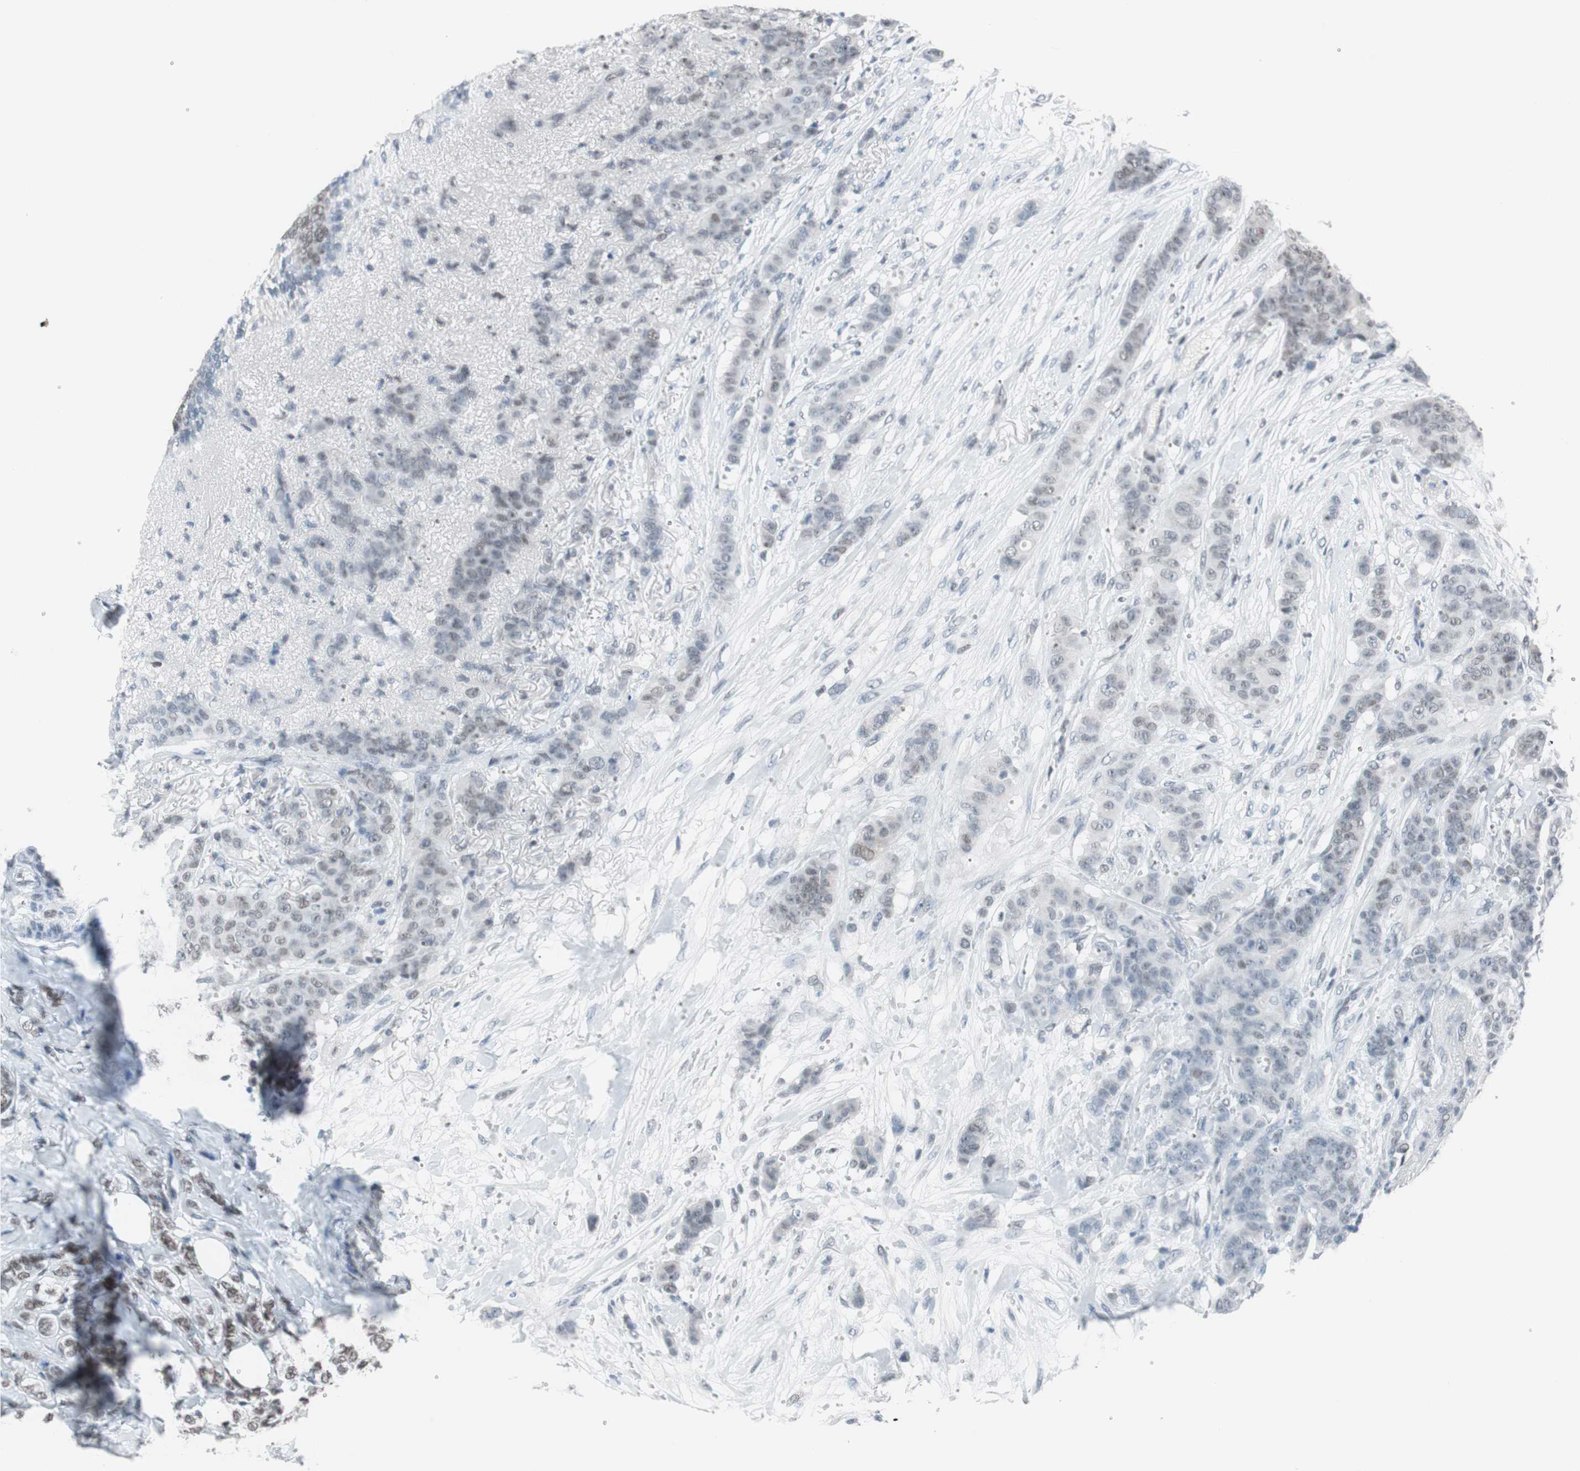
{"staining": {"intensity": "weak", "quantity": "<25%", "location": "nuclear"}, "tissue": "breast cancer", "cell_type": "Tumor cells", "image_type": "cancer", "snomed": [{"axis": "morphology", "description": "Duct carcinoma"}, {"axis": "topography", "description": "Breast"}], "caption": "Immunohistochemical staining of breast infiltrating ductal carcinoma shows no significant positivity in tumor cells. (DAB immunohistochemistry visualized using brightfield microscopy, high magnification).", "gene": "ARID1A", "patient": {"sex": "female", "age": 40}}